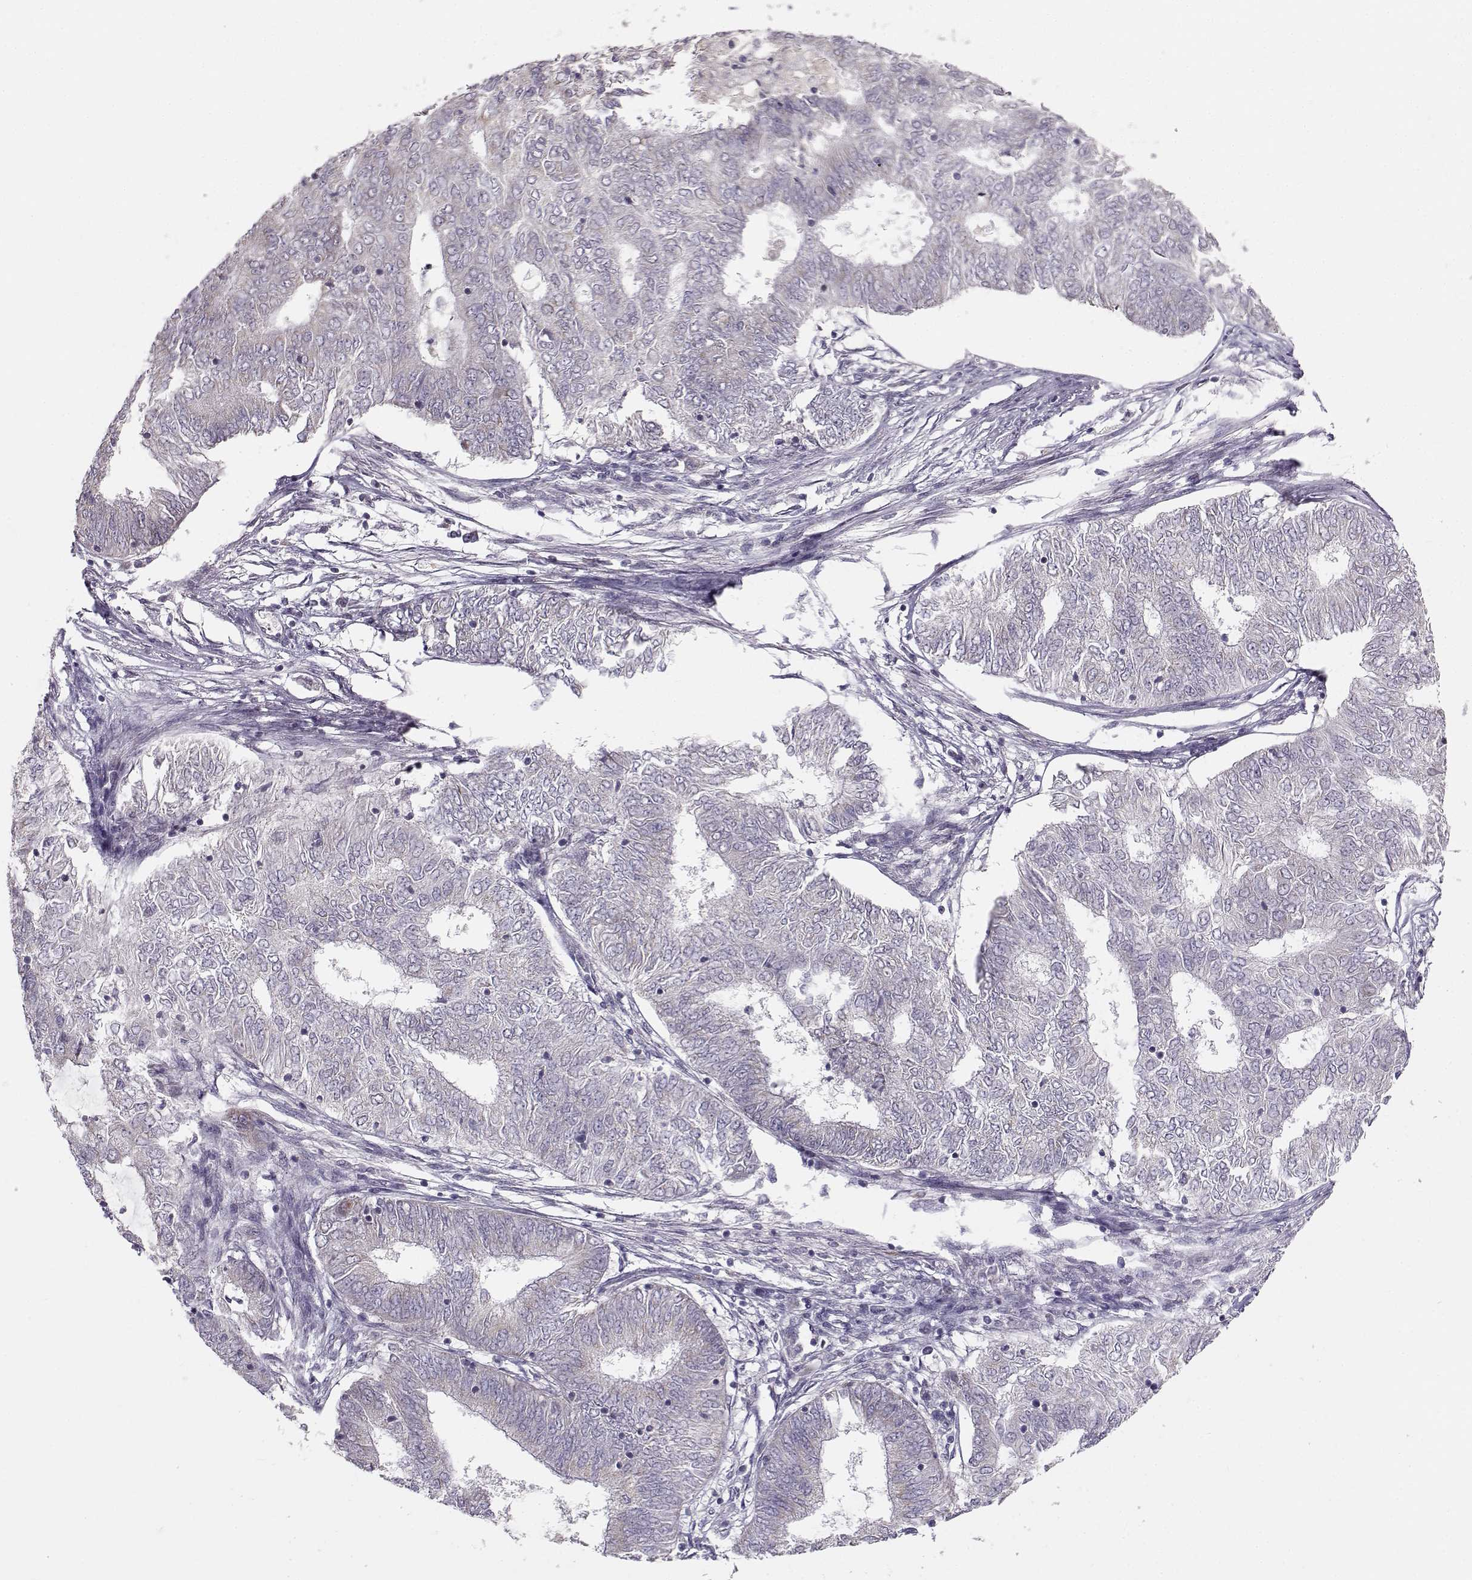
{"staining": {"intensity": "weak", "quantity": "25%-75%", "location": "cytoplasmic/membranous"}, "tissue": "endometrial cancer", "cell_type": "Tumor cells", "image_type": "cancer", "snomed": [{"axis": "morphology", "description": "Adenocarcinoma, NOS"}, {"axis": "topography", "description": "Endometrium"}], "caption": "A low amount of weak cytoplasmic/membranous positivity is present in approximately 25%-75% of tumor cells in endometrial cancer (adenocarcinoma) tissue.", "gene": "SLC4A5", "patient": {"sex": "female", "age": 62}}